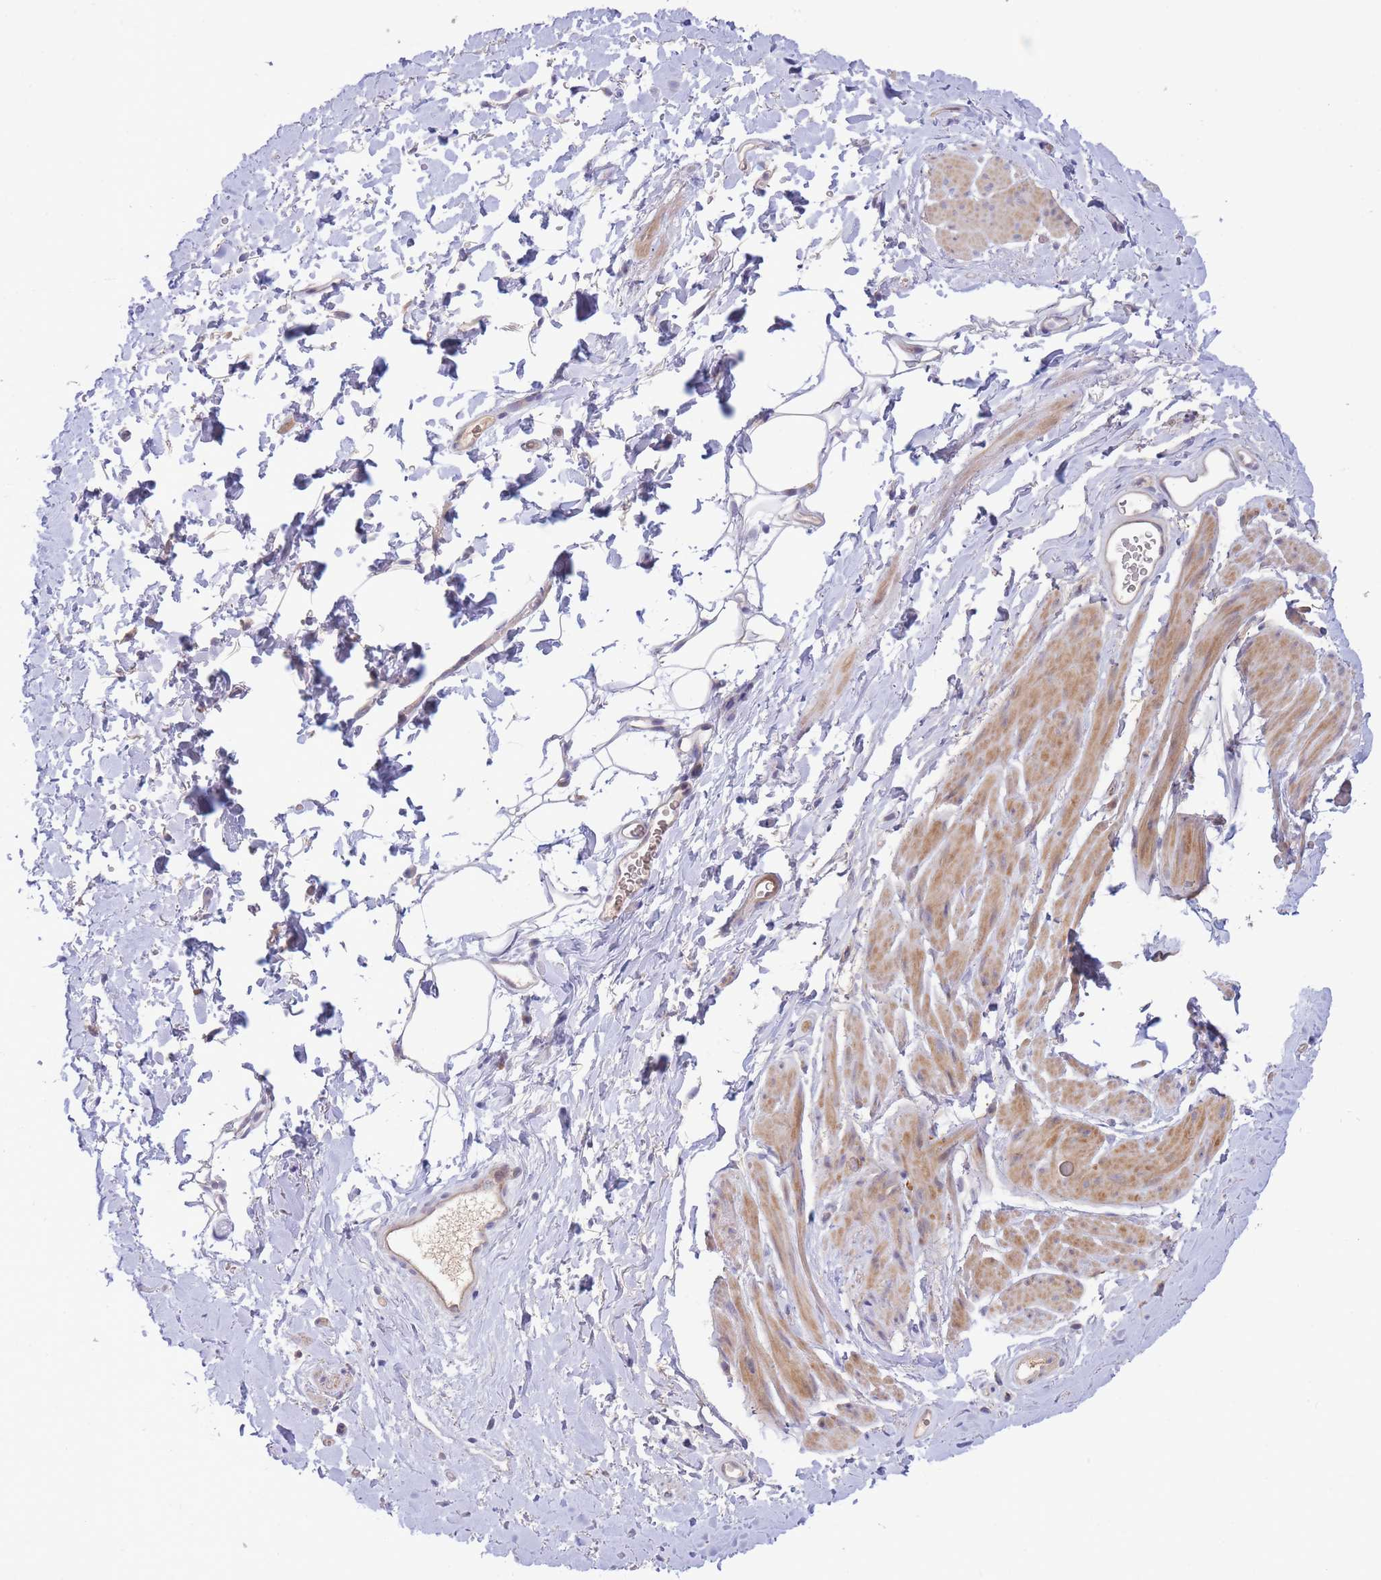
{"staining": {"intensity": "moderate", "quantity": "25%-75%", "location": "cytoplasmic/membranous"}, "tissue": "smooth muscle", "cell_type": "Smooth muscle cells", "image_type": "normal", "snomed": [{"axis": "morphology", "description": "Normal tissue, NOS"}, {"axis": "topography", "description": "Smooth muscle"}, {"axis": "topography", "description": "Peripheral nerve tissue"}], "caption": "Smooth muscle cells show medium levels of moderate cytoplasmic/membranous positivity in approximately 25%-75% of cells in benign smooth muscle.", "gene": "APOL4", "patient": {"sex": "male", "age": 69}}